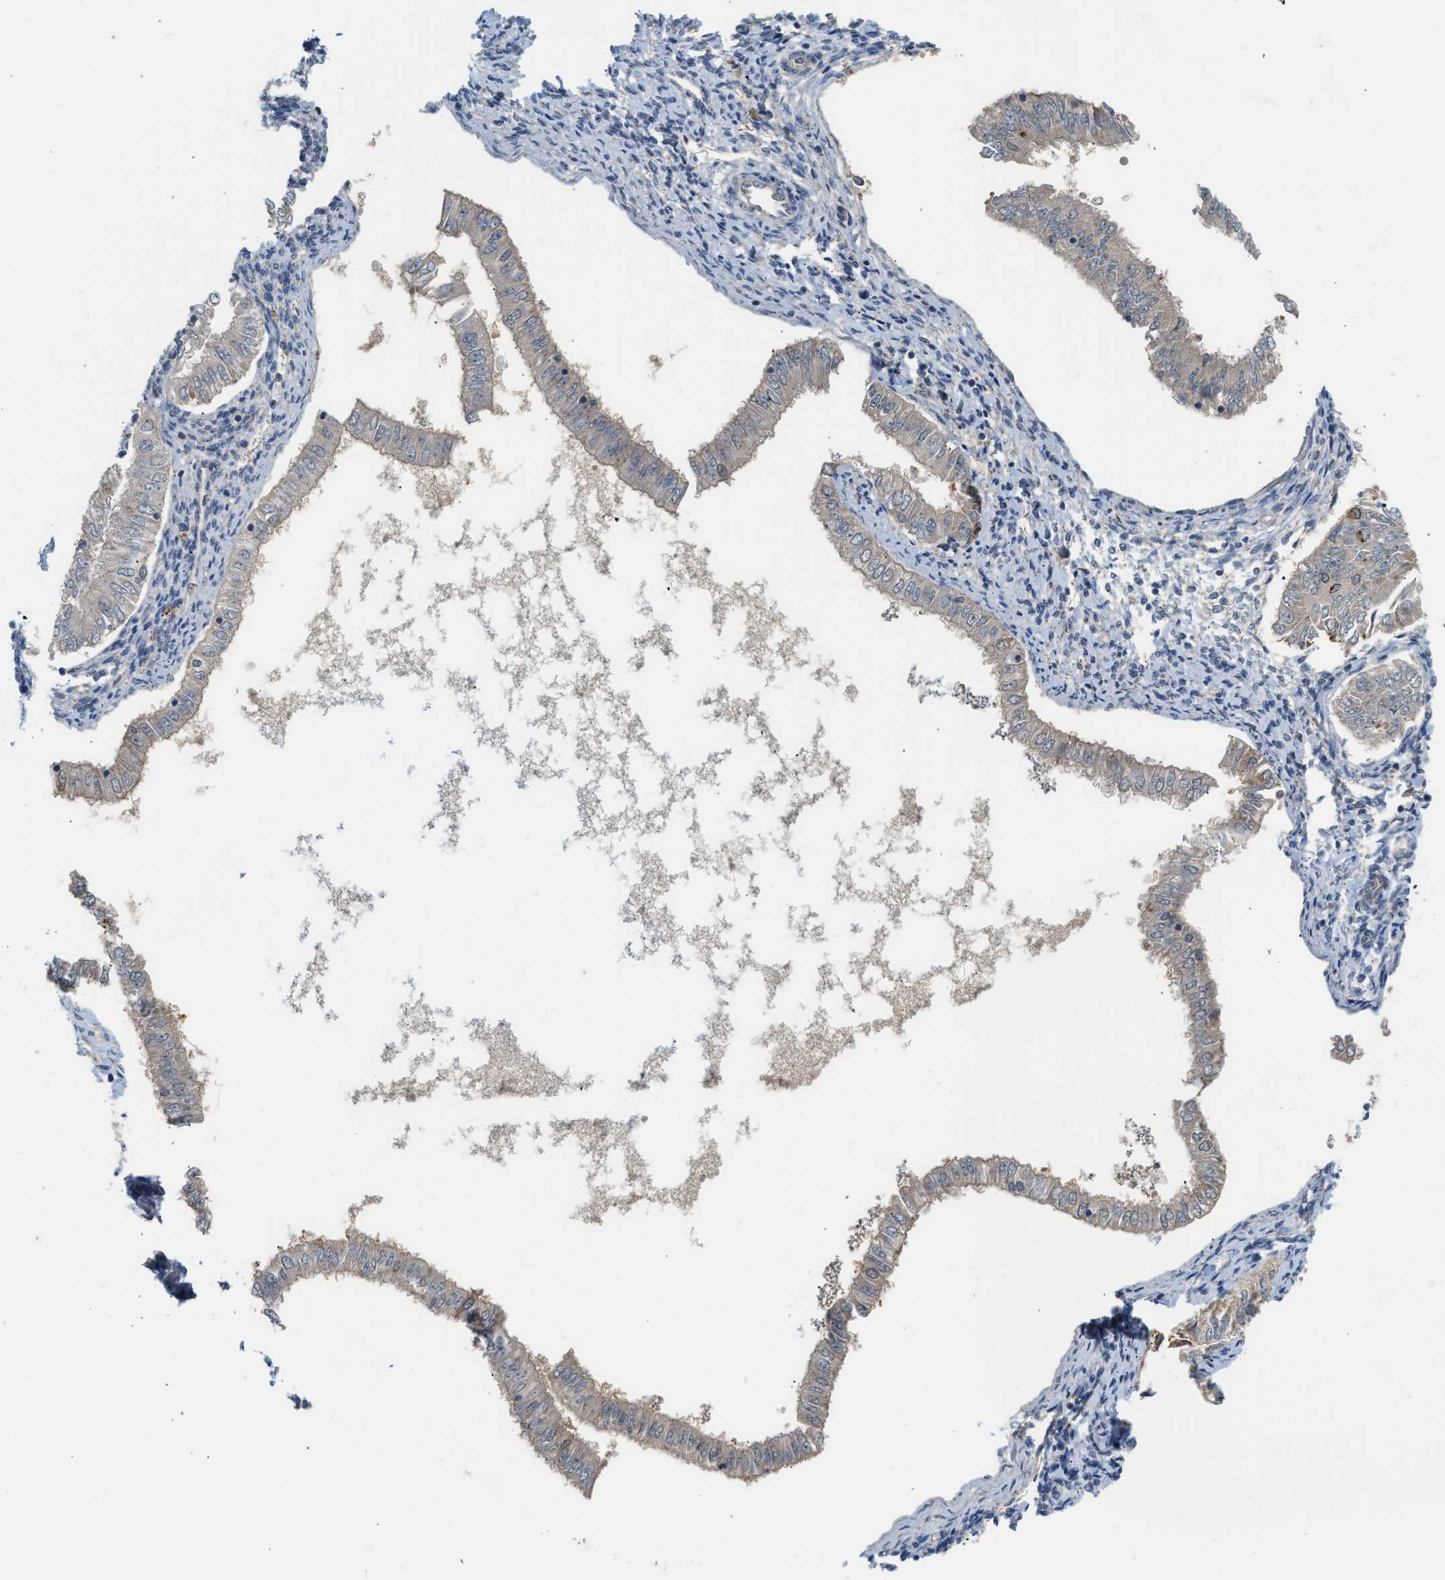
{"staining": {"intensity": "negative", "quantity": "none", "location": "none"}, "tissue": "endometrial cancer", "cell_type": "Tumor cells", "image_type": "cancer", "snomed": [{"axis": "morphology", "description": "Adenocarcinoma, NOS"}, {"axis": "topography", "description": "Endometrium"}], "caption": "An image of human endometrial cancer (adenocarcinoma) is negative for staining in tumor cells.", "gene": "GOT2", "patient": {"sex": "female", "age": 53}}